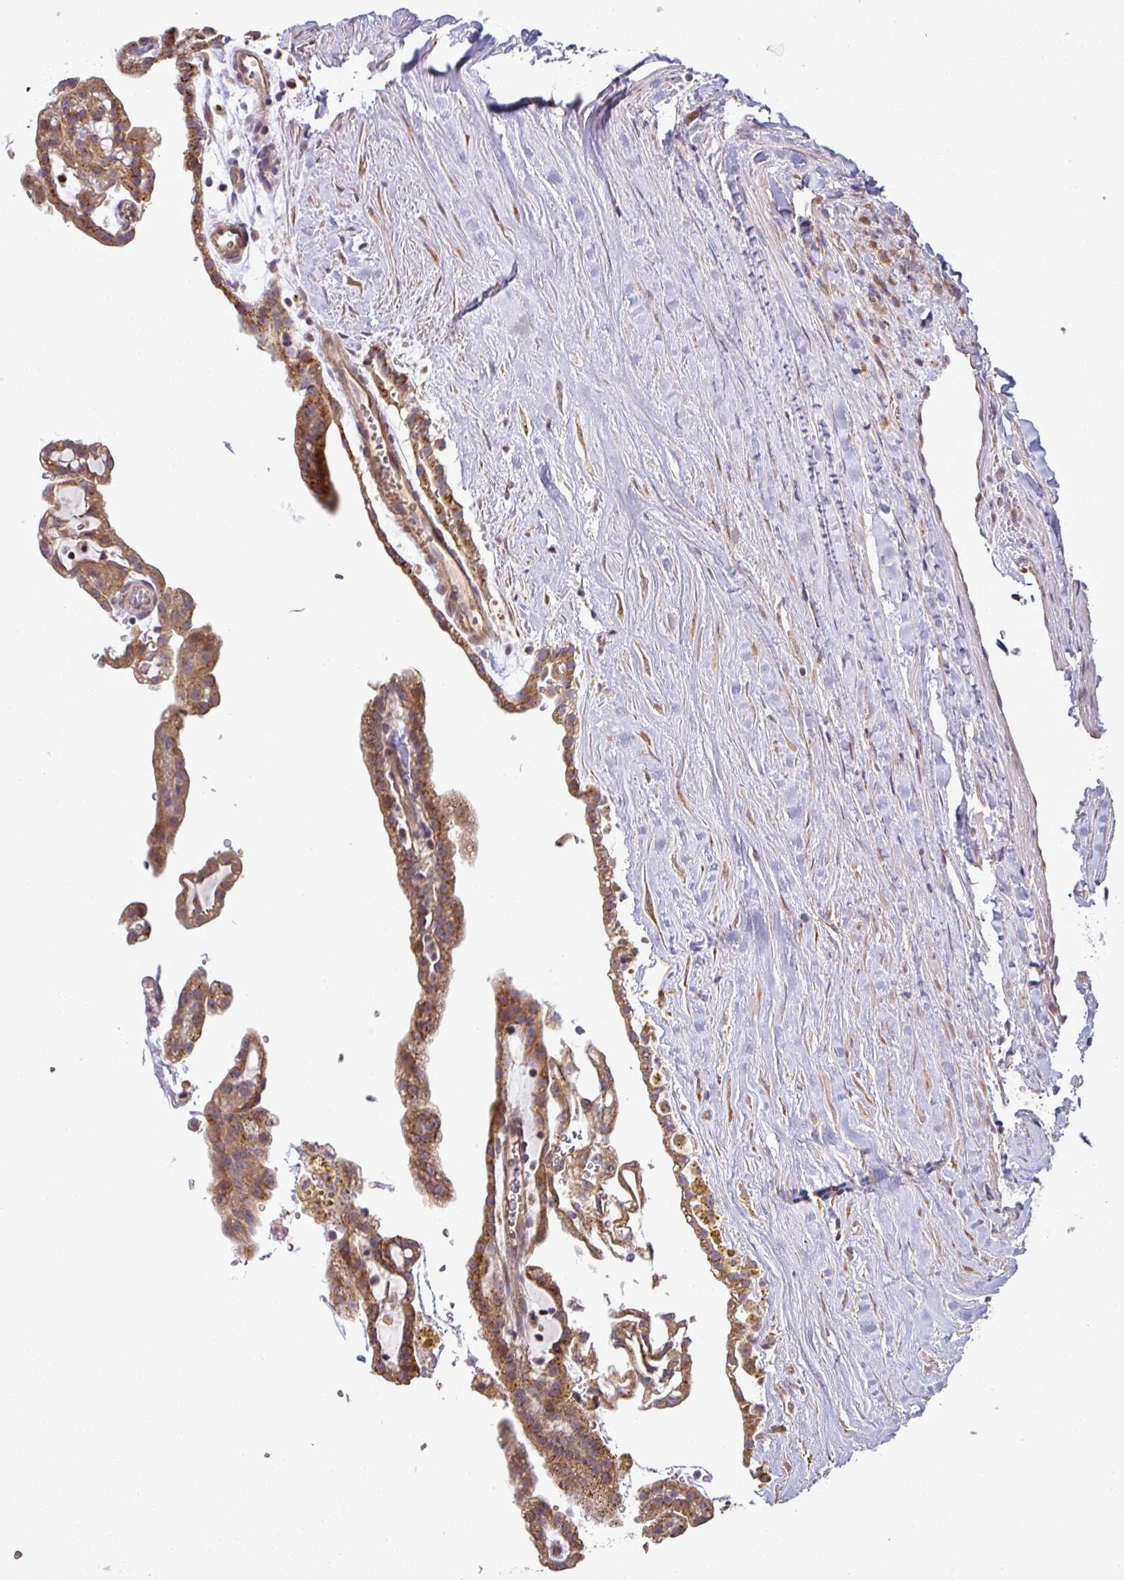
{"staining": {"intensity": "moderate", "quantity": ">75%", "location": "cytoplasmic/membranous"}, "tissue": "renal cancer", "cell_type": "Tumor cells", "image_type": "cancer", "snomed": [{"axis": "morphology", "description": "Adenocarcinoma, NOS"}, {"axis": "topography", "description": "Kidney"}], "caption": "Moderate cytoplasmic/membranous protein positivity is seen in about >75% of tumor cells in adenocarcinoma (renal).", "gene": "TIMMDC1", "patient": {"sex": "male", "age": 63}}